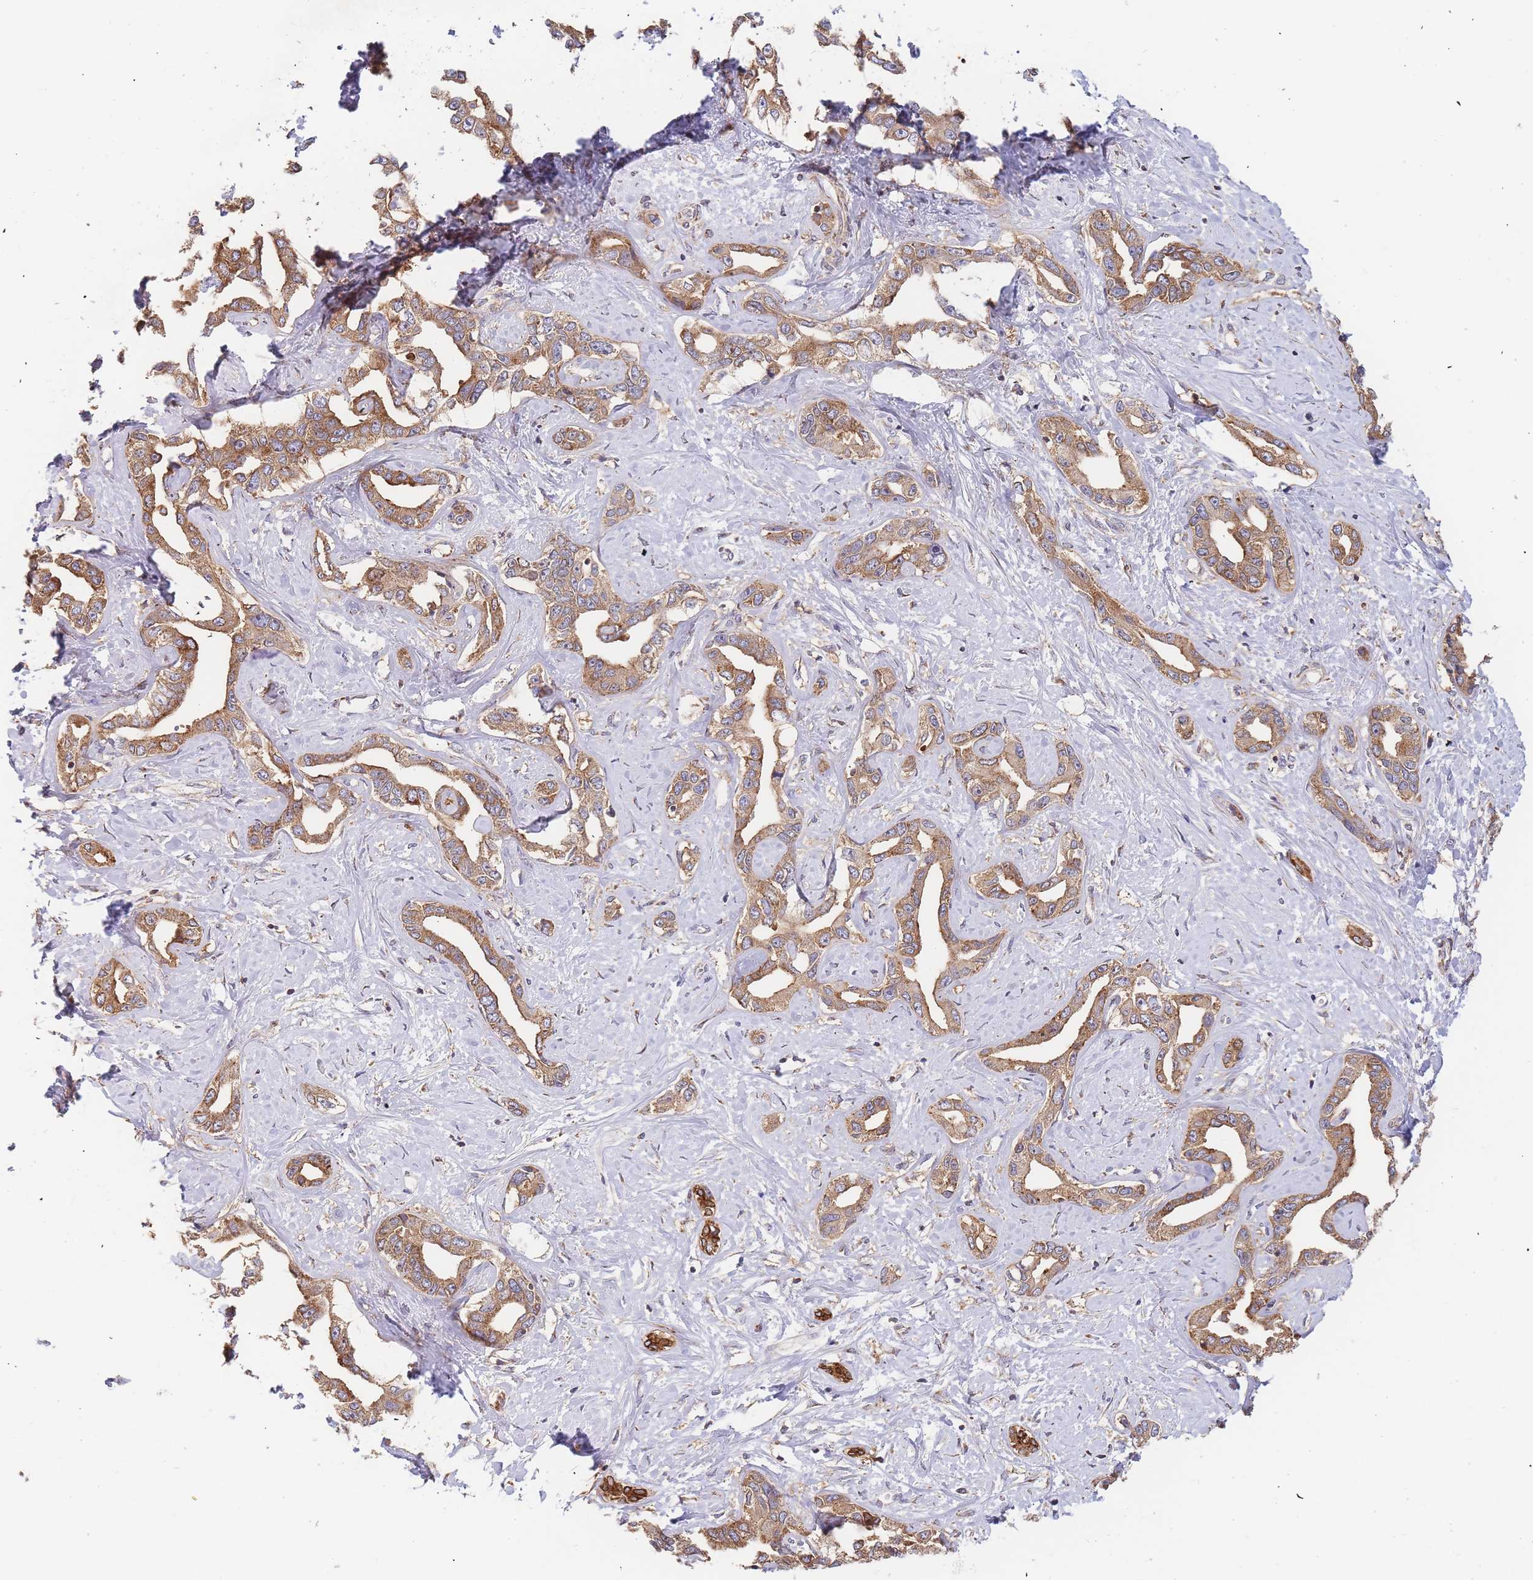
{"staining": {"intensity": "moderate", "quantity": ">75%", "location": "cytoplasmic/membranous"}, "tissue": "liver cancer", "cell_type": "Tumor cells", "image_type": "cancer", "snomed": [{"axis": "morphology", "description": "Cholangiocarcinoma"}, {"axis": "topography", "description": "Liver"}], "caption": "This histopathology image displays immunohistochemistry (IHC) staining of human cholangiocarcinoma (liver), with medium moderate cytoplasmic/membranous positivity in about >75% of tumor cells.", "gene": "ADCY9", "patient": {"sex": "male", "age": 59}}